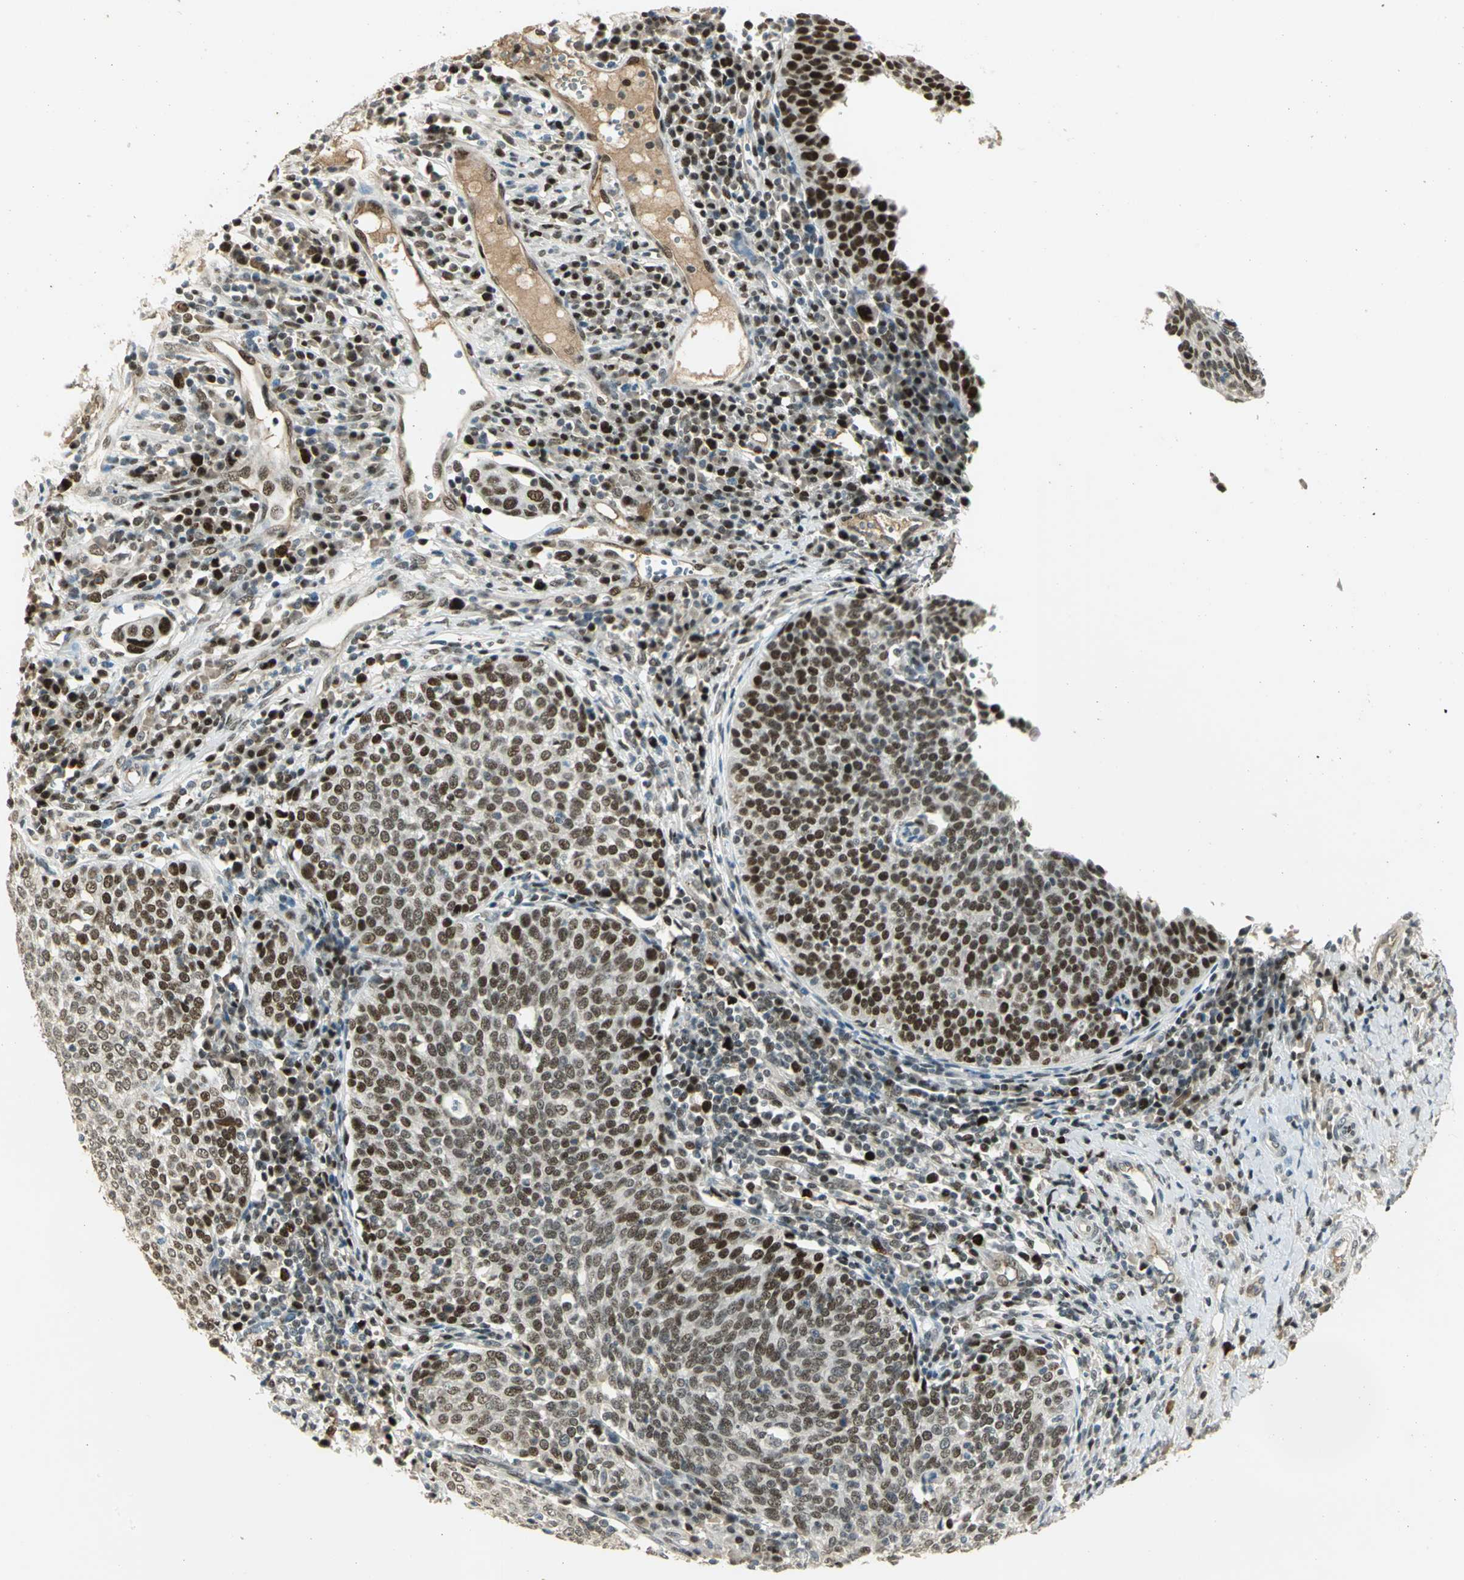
{"staining": {"intensity": "strong", "quantity": ">75%", "location": "nuclear"}, "tissue": "cervical cancer", "cell_type": "Tumor cells", "image_type": "cancer", "snomed": [{"axis": "morphology", "description": "Squamous cell carcinoma, NOS"}, {"axis": "topography", "description": "Cervix"}], "caption": "Immunohistochemical staining of human cervical squamous cell carcinoma exhibits high levels of strong nuclear protein staining in about >75% of tumor cells.", "gene": "AK6", "patient": {"sex": "female", "age": 40}}